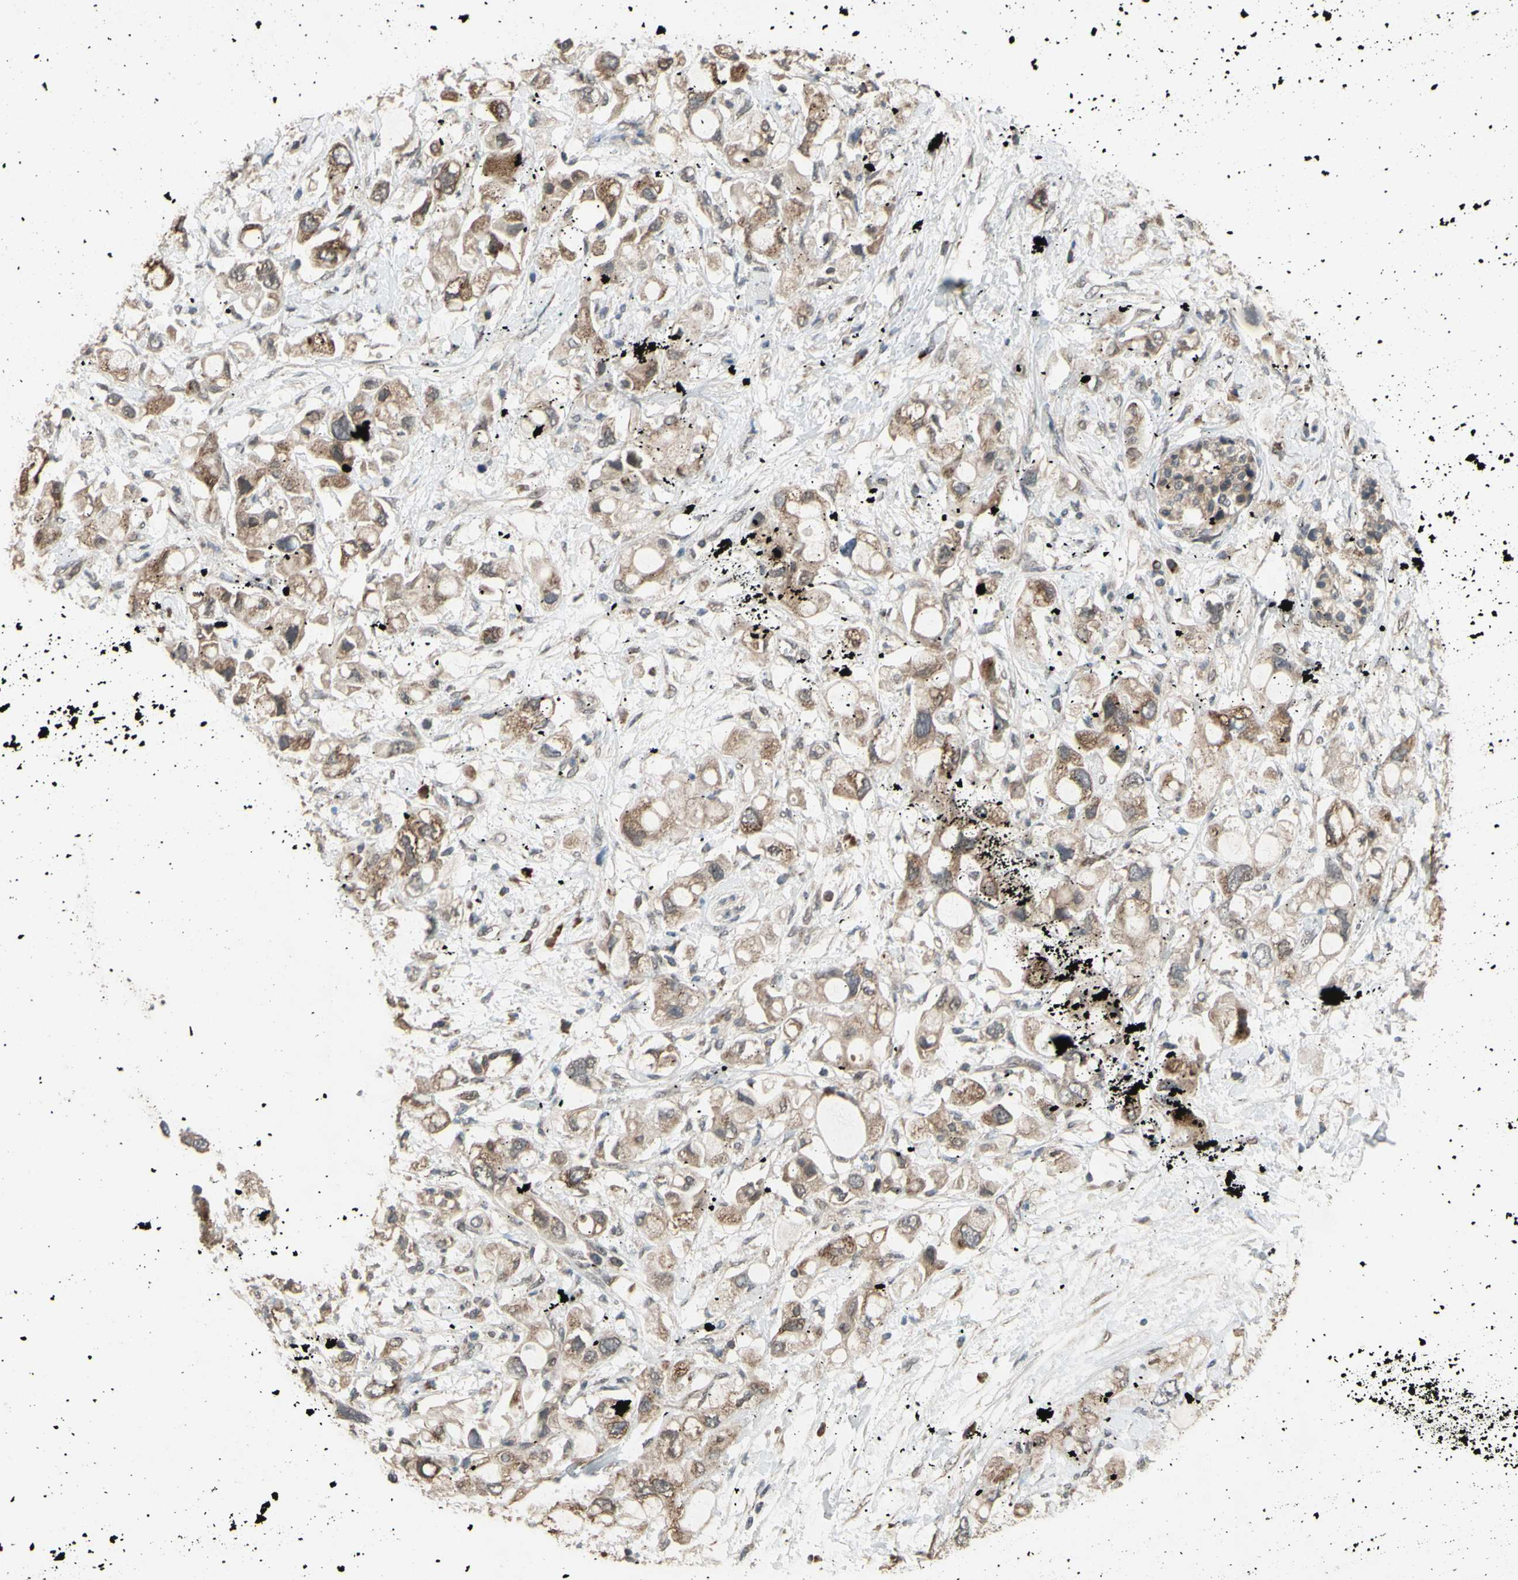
{"staining": {"intensity": "moderate", "quantity": ">75%", "location": "cytoplasmic/membranous"}, "tissue": "pancreatic cancer", "cell_type": "Tumor cells", "image_type": "cancer", "snomed": [{"axis": "morphology", "description": "Adenocarcinoma, NOS"}, {"axis": "topography", "description": "Pancreas"}], "caption": "Pancreatic cancer (adenocarcinoma) tissue reveals moderate cytoplasmic/membranous positivity in about >75% of tumor cells", "gene": "CD164", "patient": {"sex": "female", "age": 56}}